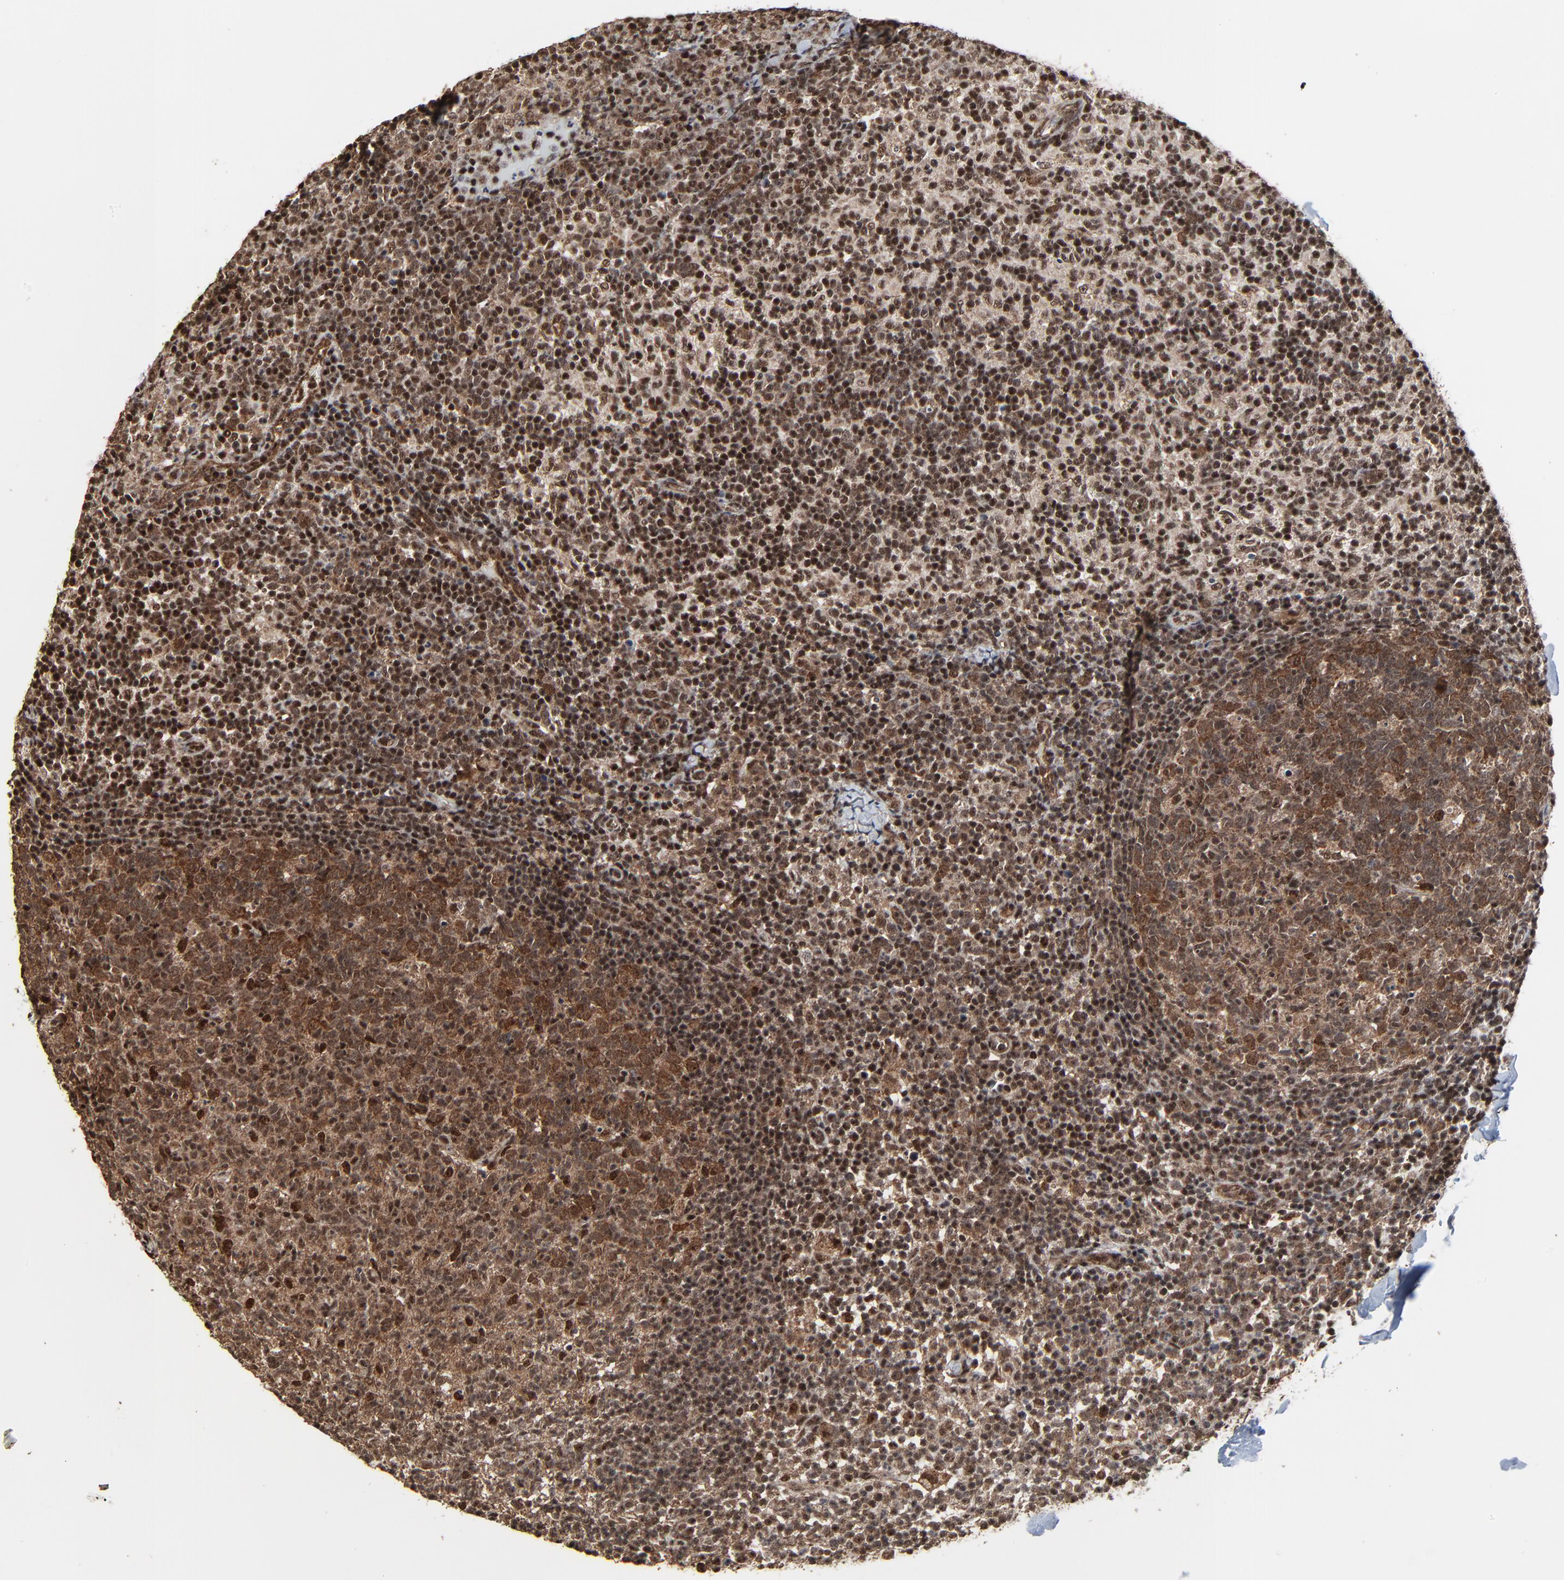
{"staining": {"intensity": "strong", "quantity": ">75%", "location": "cytoplasmic/membranous,nuclear"}, "tissue": "lymph node", "cell_type": "Germinal center cells", "image_type": "normal", "snomed": [{"axis": "morphology", "description": "Normal tissue, NOS"}, {"axis": "morphology", "description": "Inflammation, NOS"}, {"axis": "topography", "description": "Lymph node"}], "caption": "About >75% of germinal center cells in normal human lymph node exhibit strong cytoplasmic/membranous,nuclear protein staining as visualized by brown immunohistochemical staining.", "gene": "RHOJ", "patient": {"sex": "male", "age": 55}}